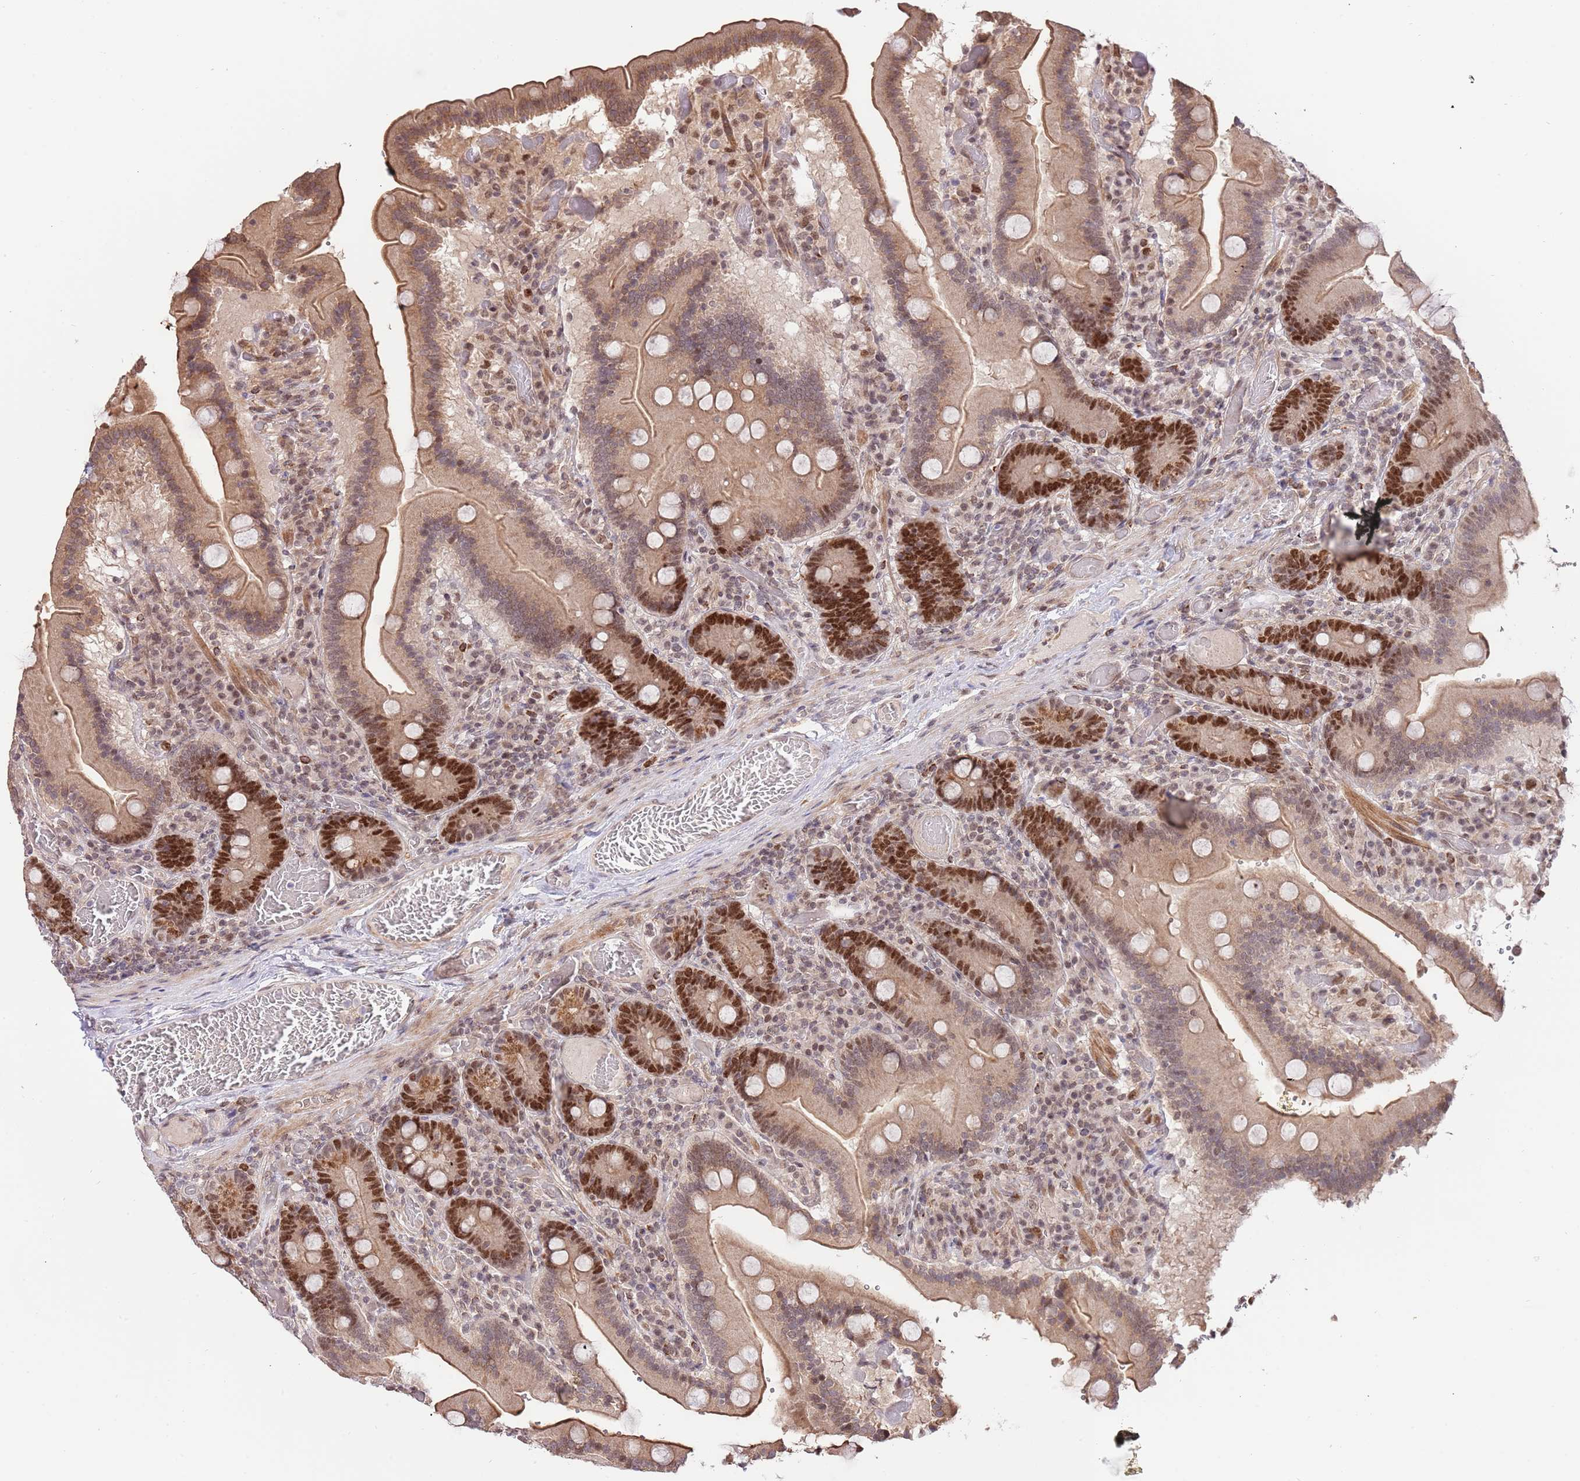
{"staining": {"intensity": "strong", "quantity": ">75%", "location": "cytoplasmic/membranous,nuclear"}, "tissue": "duodenum", "cell_type": "Glandular cells", "image_type": "normal", "snomed": [{"axis": "morphology", "description": "Normal tissue, NOS"}, {"axis": "topography", "description": "Duodenum"}], "caption": "This histopathology image displays IHC staining of normal duodenum, with high strong cytoplasmic/membranous,nuclear expression in approximately >75% of glandular cells.", "gene": "RIF1", "patient": {"sex": "female", "age": 62}}